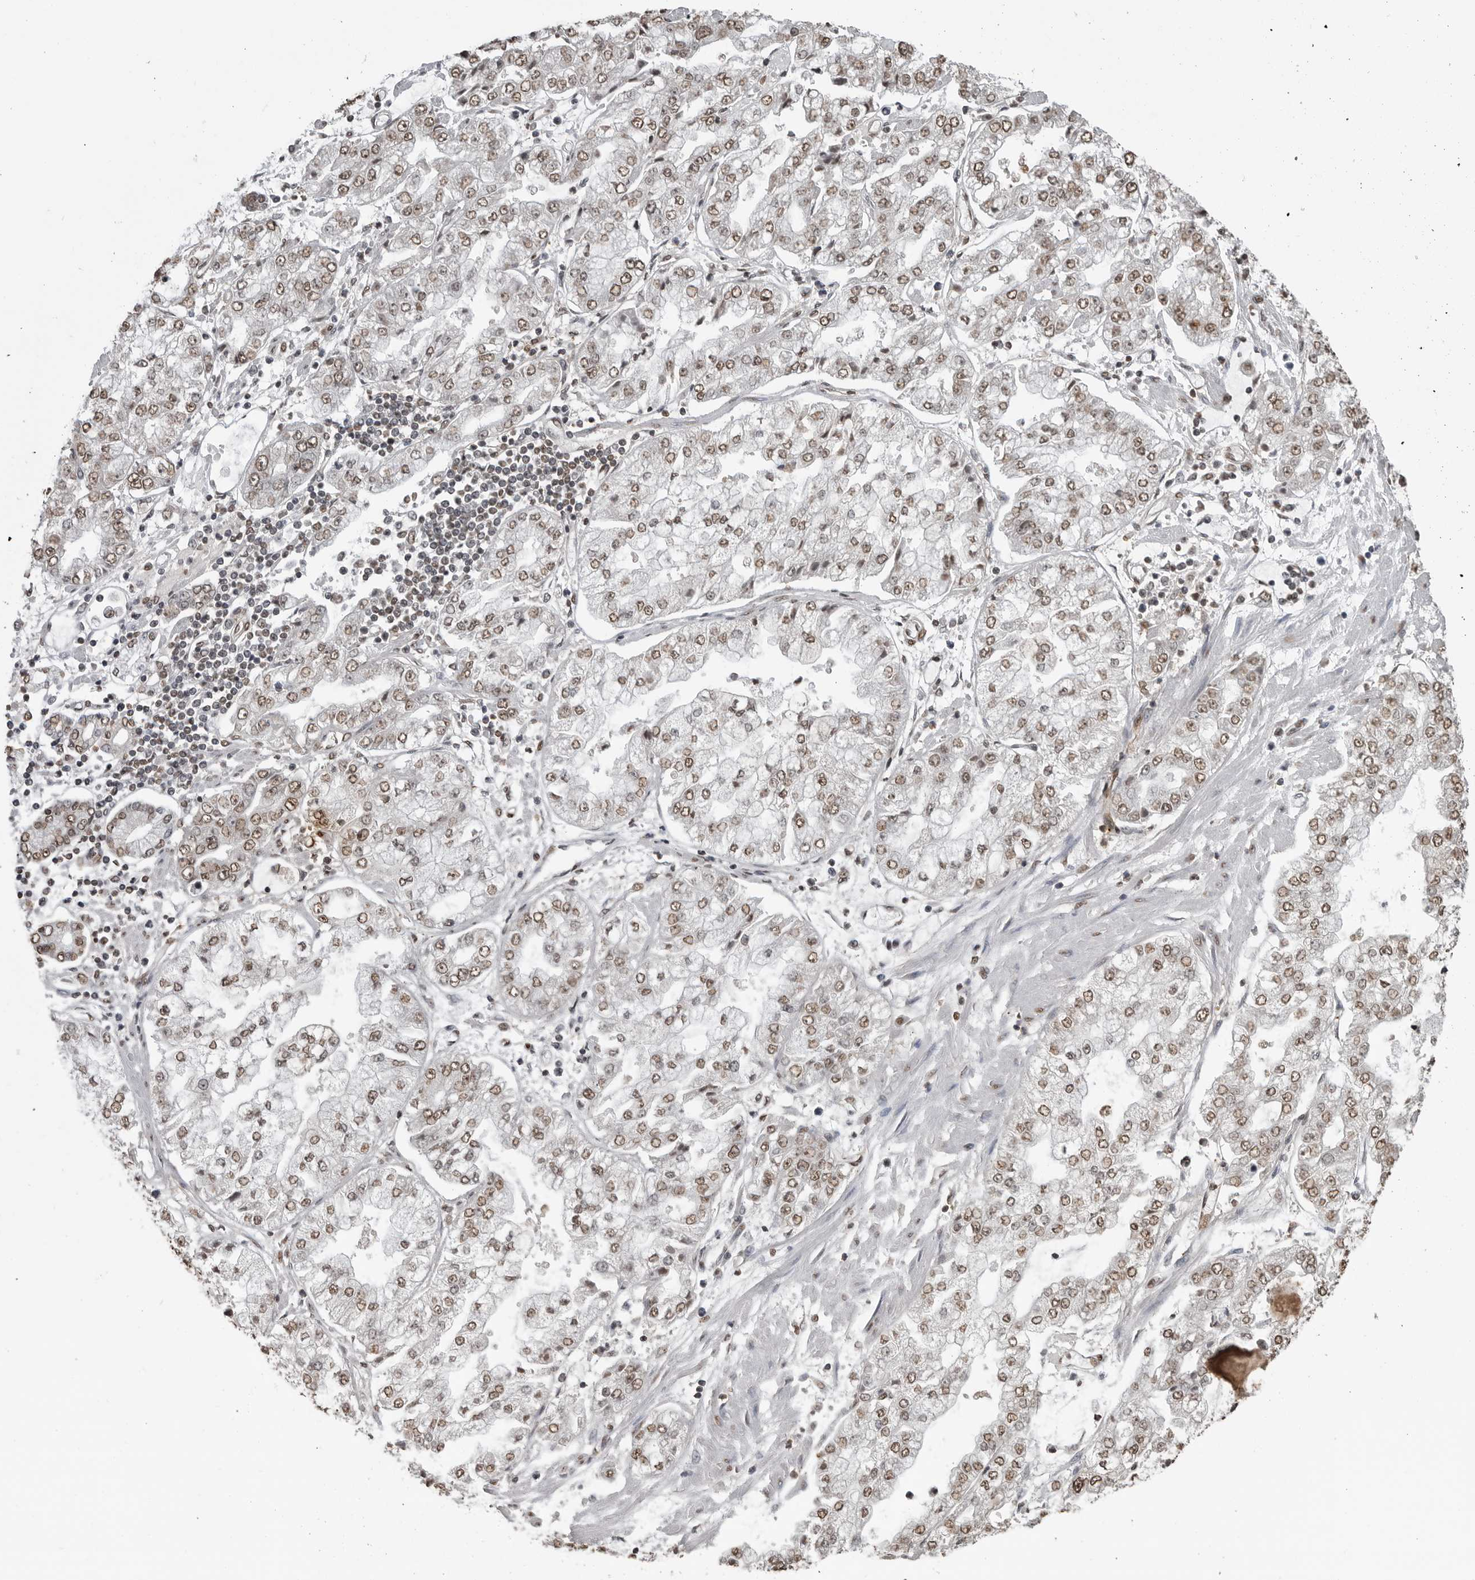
{"staining": {"intensity": "moderate", "quantity": ">75%", "location": "nuclear"}, "tissue": "stomach cancer", "cell_type": "Tumor cells", "image_type": "cancer", "snomed": [{"axis": "morphology", "description": "Adenocarcinoma, NOS"}, {"axis": "topography", "description": "Stomach"}], "caption": "Protein expression analysis of stomach cancer shows moderate nuclear expression in approximately >75% of tumor cells.", "gene": "SMAD2", "patient": {"sex": "male", "age": 76}}